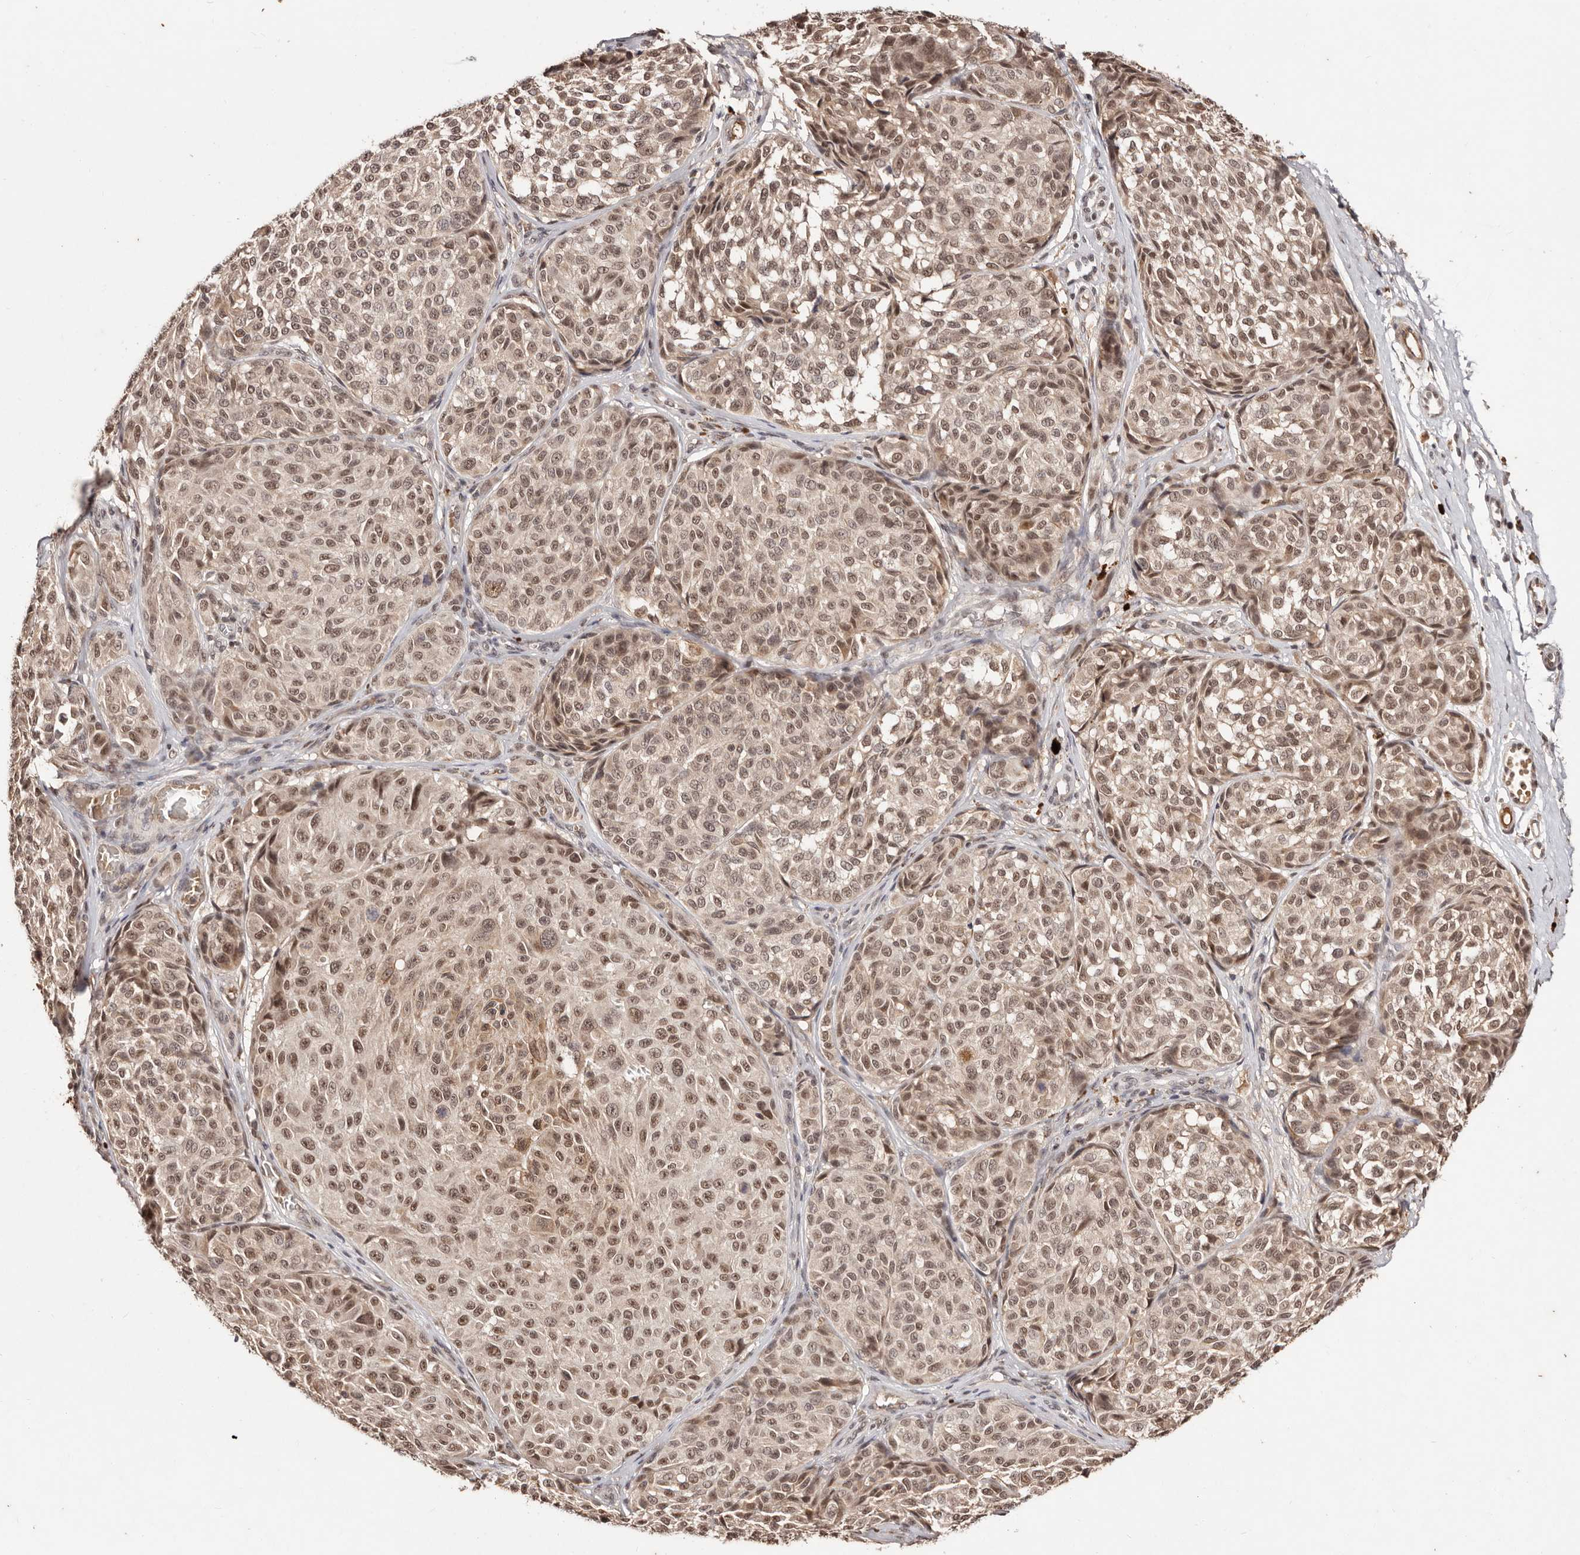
{"staining": {"intensity": "moderate", "quantity": ">75%", "location": "nuclear"}, "tissue": "melanoma", "cell_type": "Tumor cells", "image_type": "cancer", "snomed": [{"axis": "morphology", "description": "Malignant melanoma, NOS"}, {"axis": "topography", "description": "Skin"}], "caption": "Immunohistochemistry histopathology image of human melanoma stained for a protein (brown), which demonstrates medium levels of moderate nuclear positivity in about >75% of tumor cells.", "gene": "BICRAL", "patient": {"sex": "male", "age": 83}}